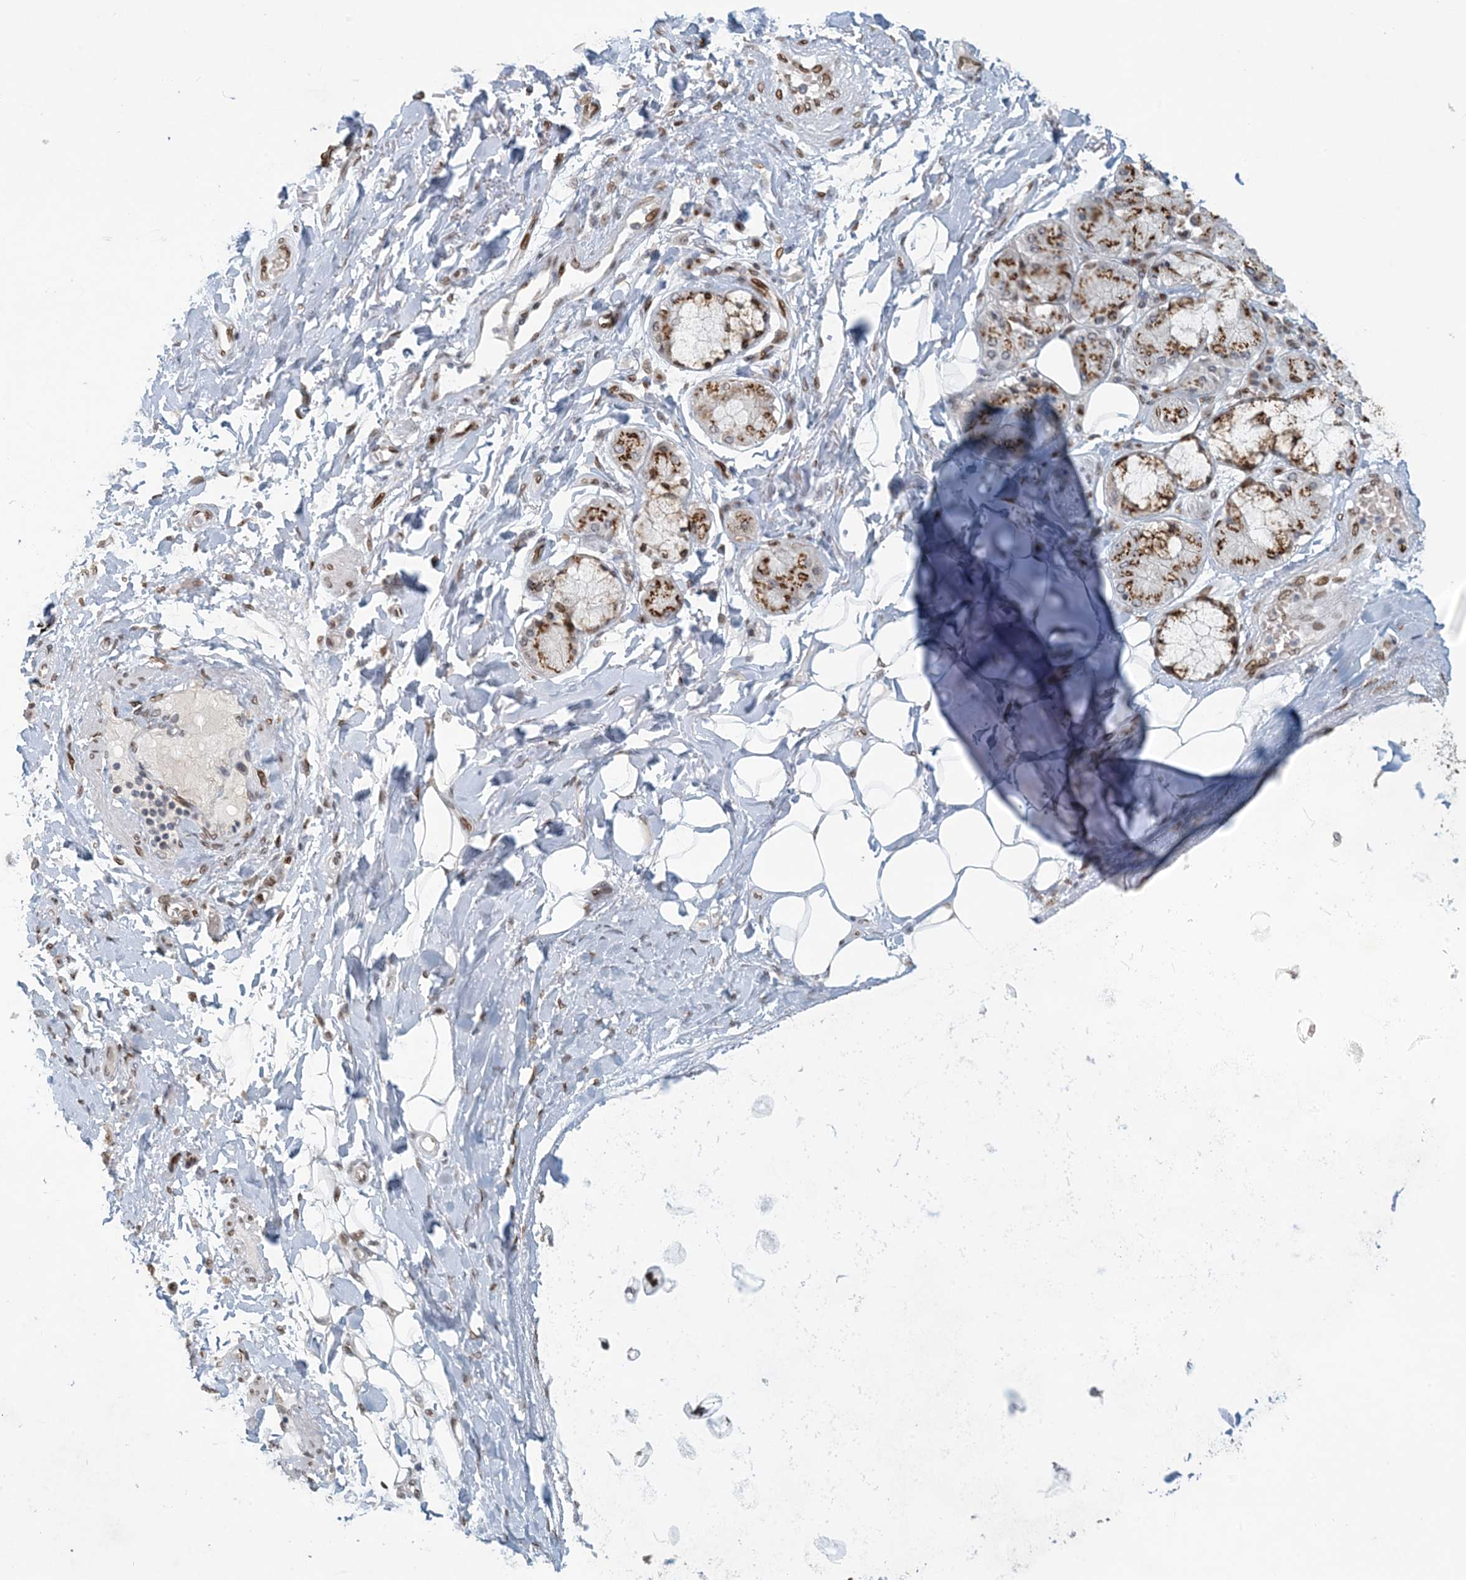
{"staining": {"intensity": "strong", "quantity": ">75%", "location": "nuclear"}, "tissue": "adipose tissue", "cell_type": "Adipocytes", "image_type": "normal", "snomed": [{"axis": "morphology", "description": "Normal tissue, NOS"}, {"axis": "topography", "description": "Cartilage tissue"}, {"axis": "topography", "description": "Bronchus"}, {"axis": "topography", "description": "Lung"}, {"axis": "topography", "description": "Peripheral nerve tissue"}], "caption": "DAB (3,3'-diaminobenzidine) immunohistochemical staining of unremarkable adipose tissue shows strong nuclear protein expression in about >75% of adipocytes.", "gene": "SLC35A2", "patient": {"sex": "female", "age": 49}}